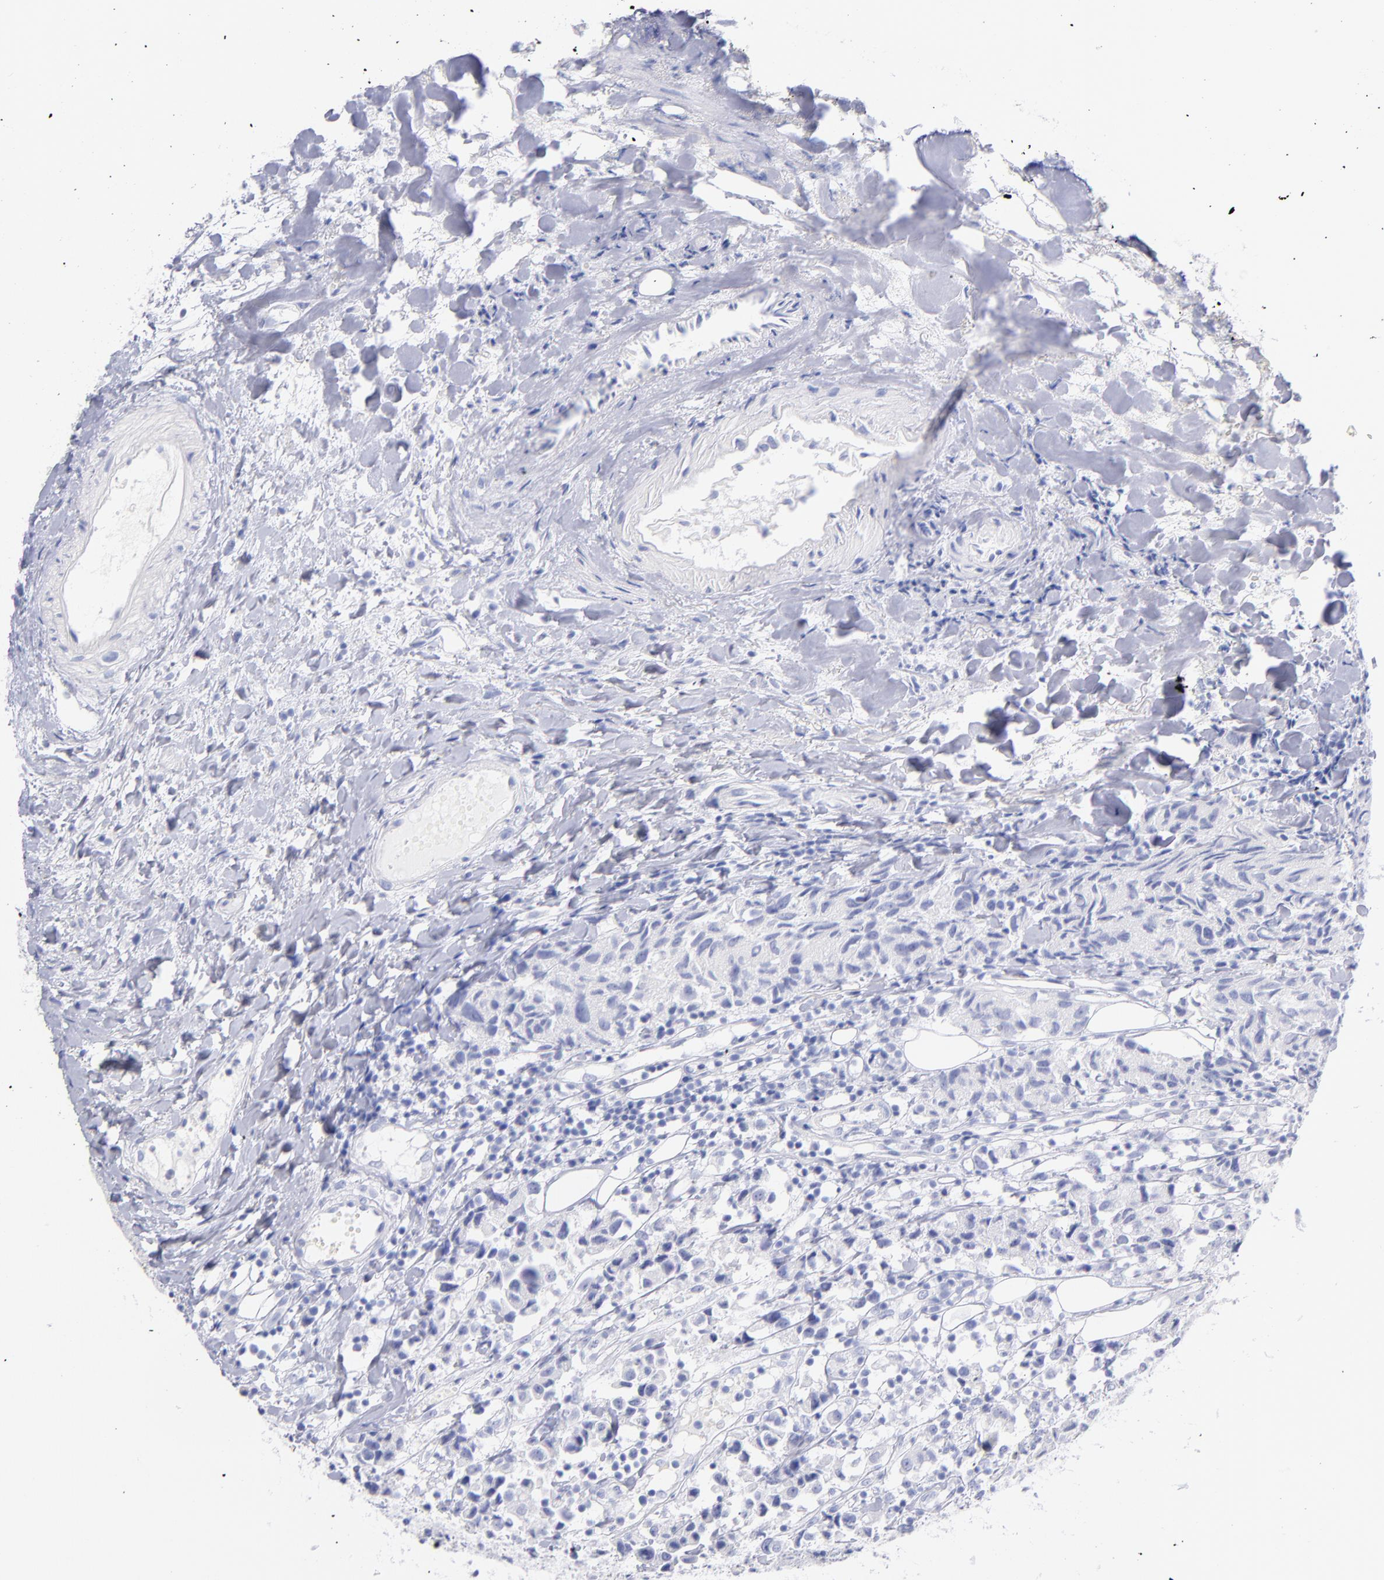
{"staining": {"intensity": "negative", "quantity": "none", "location": "none"}, "tissue": "urothelial cancer", "cell_type": "Tumor cells", "image_type": "cancer", "snomed": [{"axis": "morphology", "description": "Urothelial carcinoma, High grade"}, {"axis": "topography", "description": "Urinary bladder"}], "caption": "Tumor cells are negative for brown protein staining in high-grade urothelial carcinoma.", "gene": "SCGN", "patient": {"sex": "female", "age": 75}}